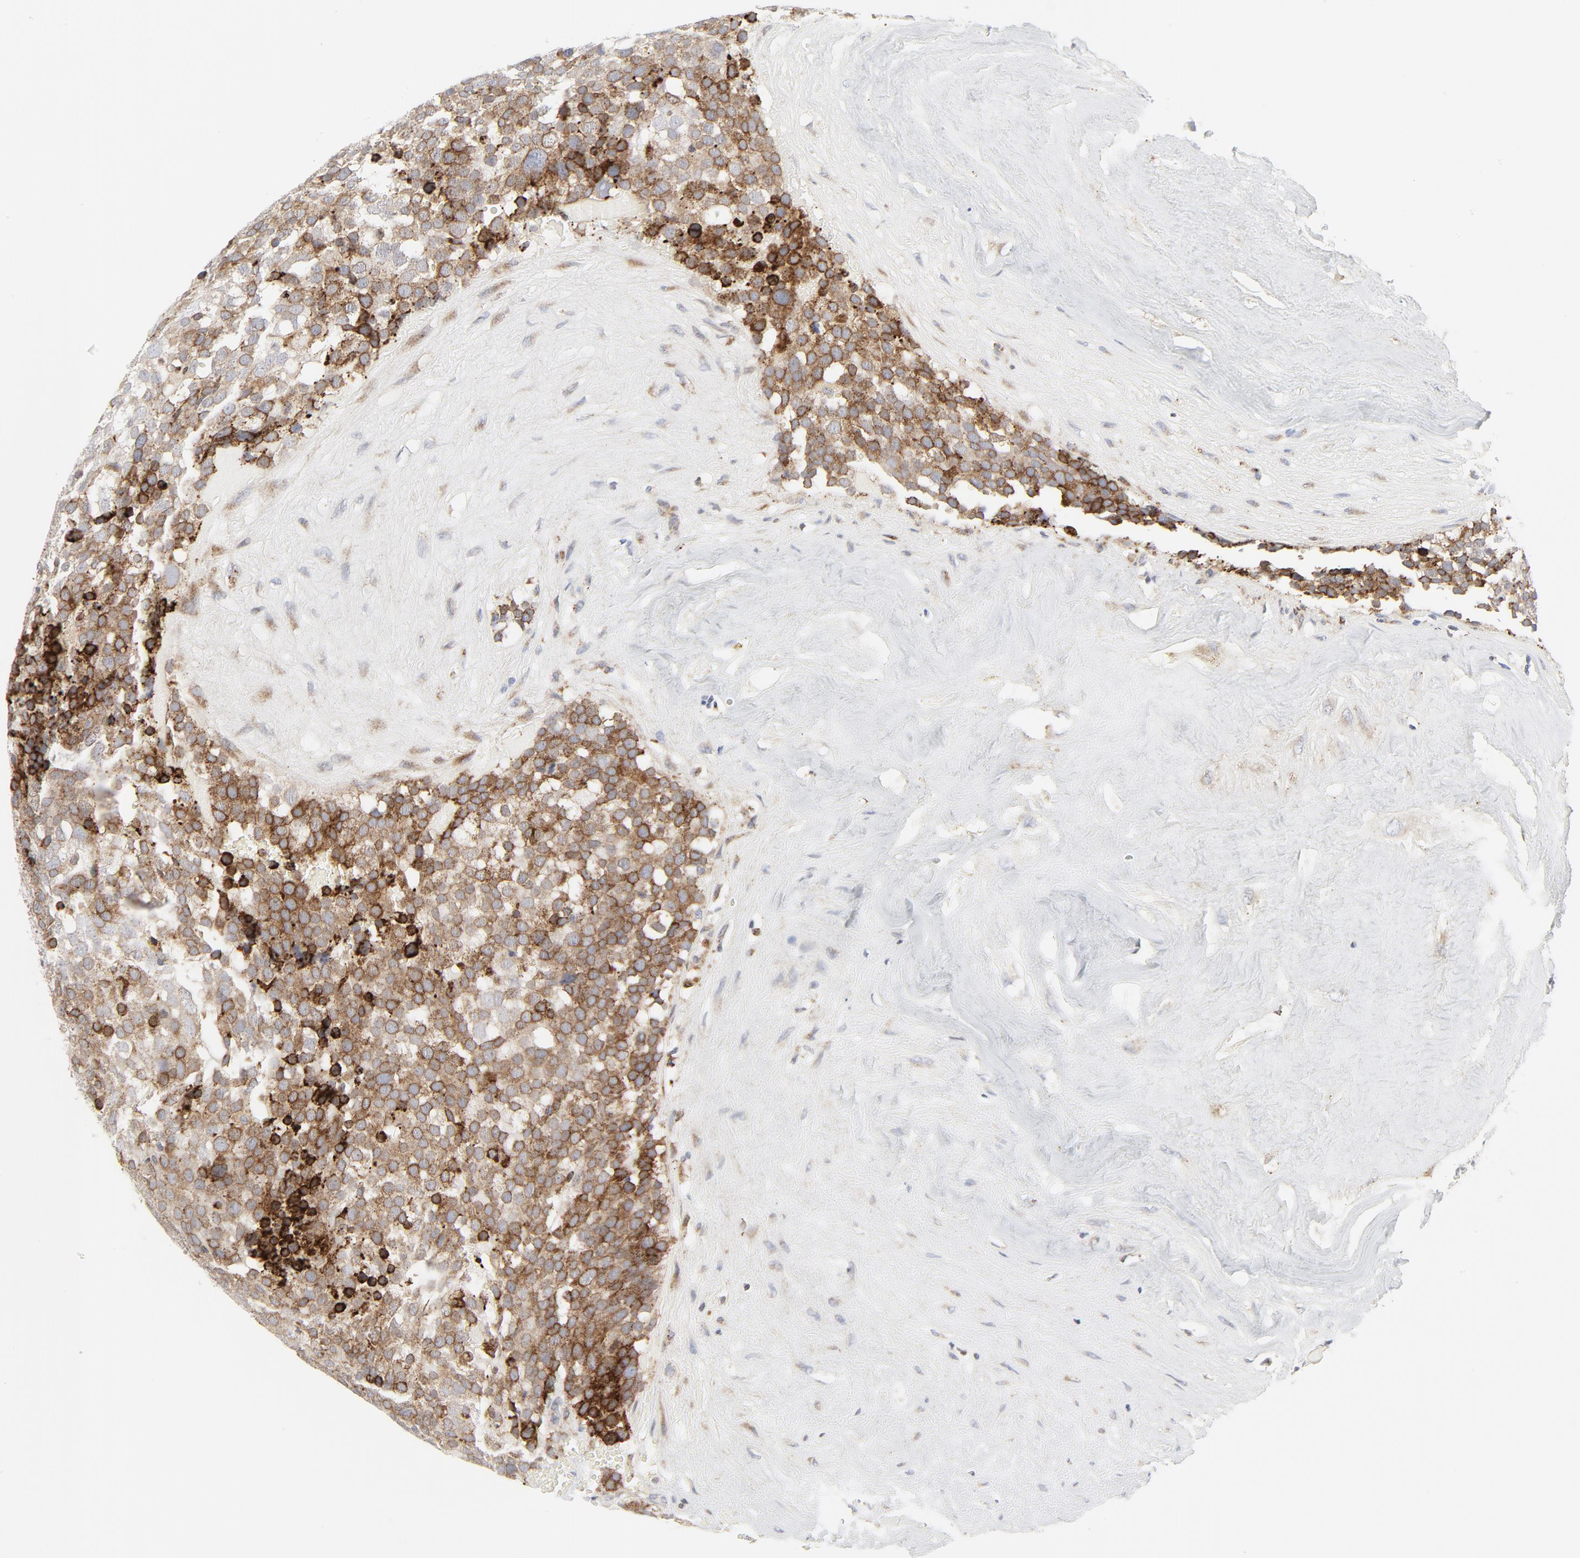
{"staining": {"intensity": "moderate", "quantity": ">75%", "location": "cytoplasmic/membranous"}, "tissue": "testis cancer", "cell_type": "Tumor cells", "image_type": "cancer", "snomed": [{"axis": "morphology", "description": "Seminoma, NOS"}, {"axis": "topography", "description": "Testis"}], "caption": "Seminoma (testis) tissue demonstrates moderate cytoplasmic/membranous expression in about >75% of tumor cells The protein of interest is stained brown, and the nuclei are stained in blue (DAB (3,3'-diaminobenzidine) IHC with brightfield microscopy, high magnification).", "gene": "LRP6", "patient": {"sex": "male", "age": 71}}